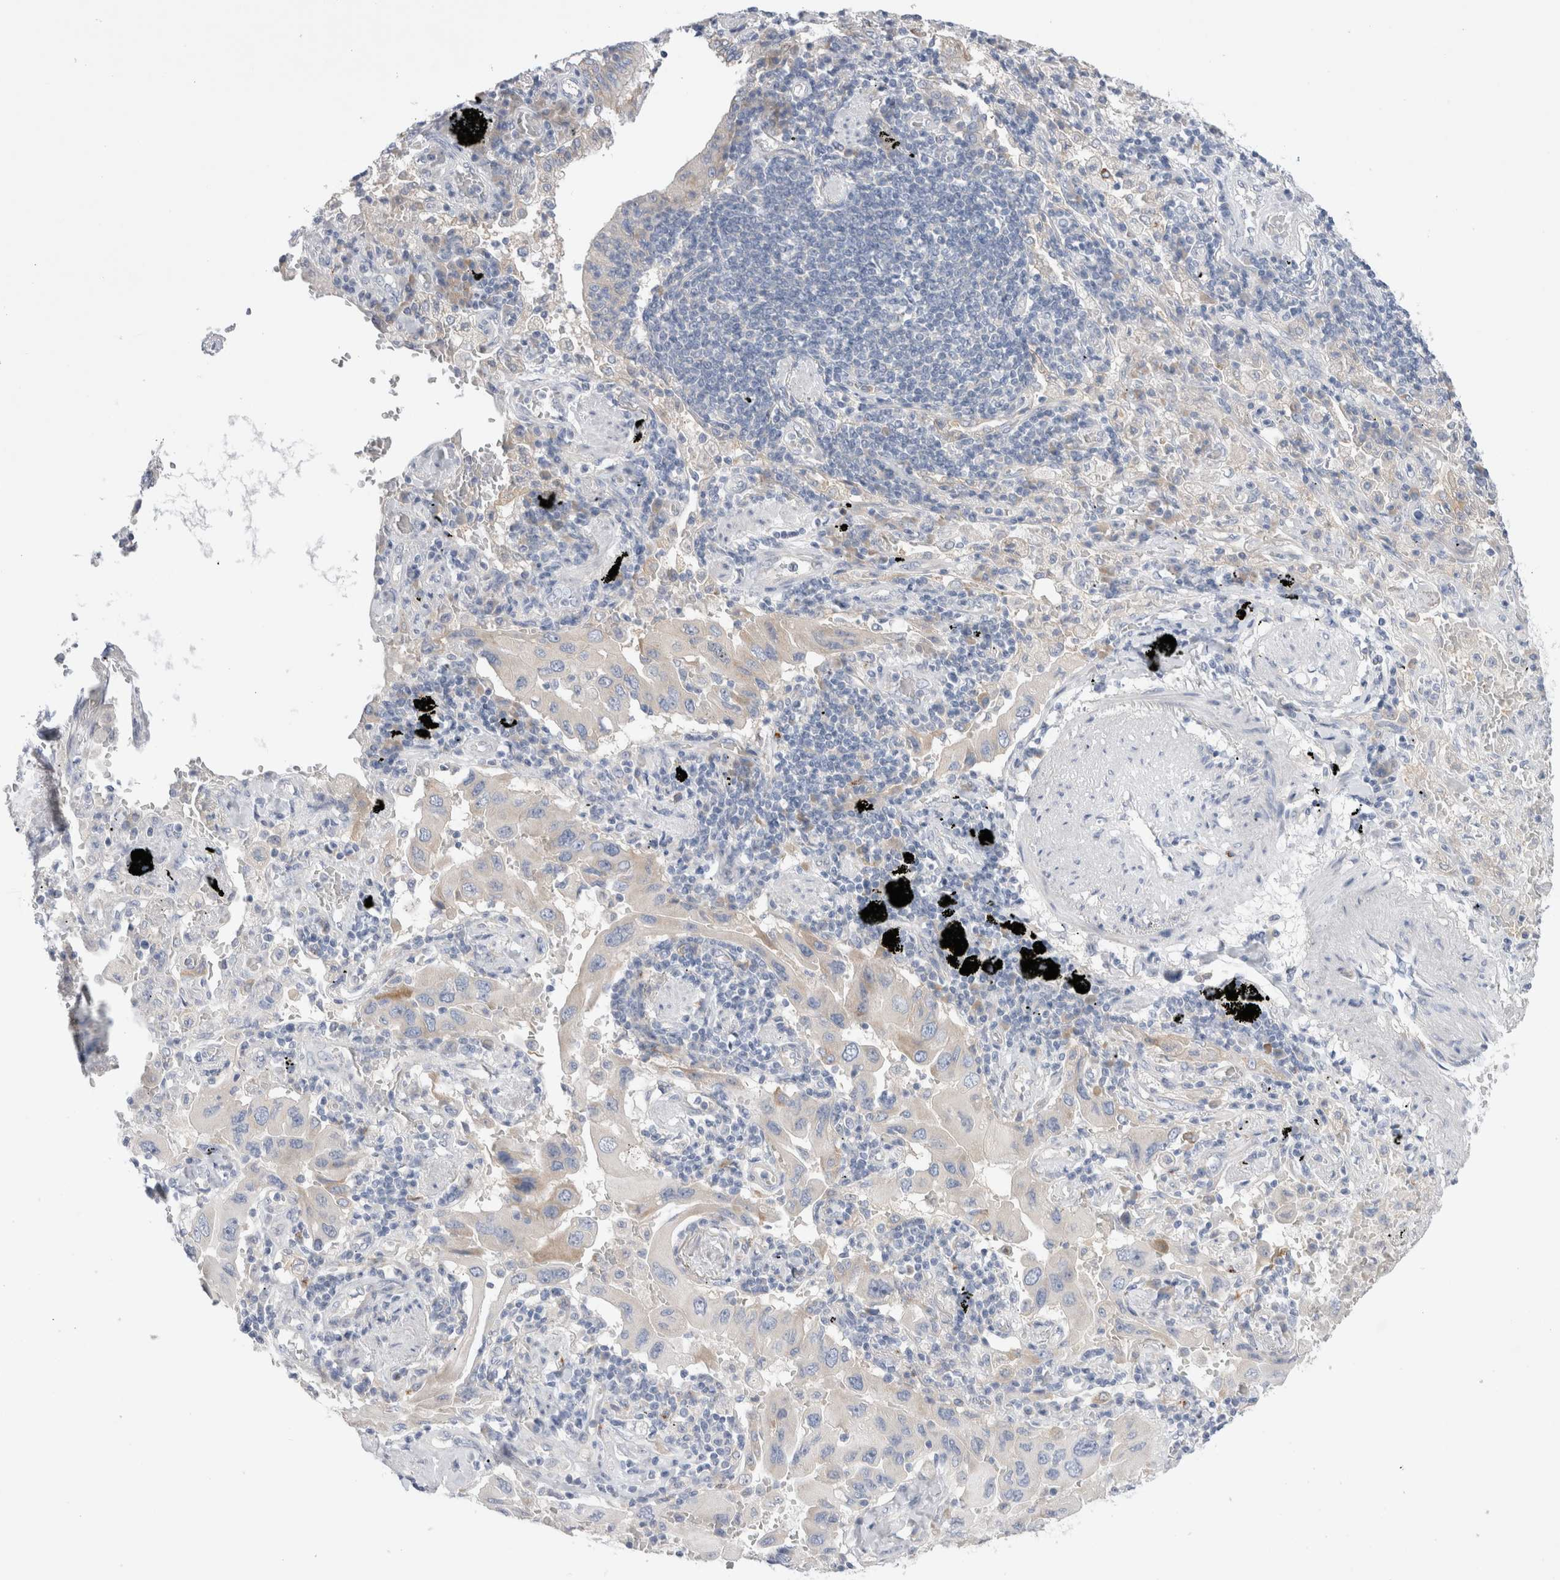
{"staining": {"intensity": "weak", "quantity": "<25%", "location": "cytoplasmic/membranous"}, "tissue": "lung cancer", "cell_type": "Tumor cells", "image_type": "cancer", "snomed": [{"axis": "morphology", "description": "Adenocarcinoma, NOS"}, {"axis": "topography", "description": "Lung"}], "caption": "There is no significant expression in tumor cells of lung cancer (adenocarcinoma).", "gene": "RBM12B", "patient": {"sex": "female", "age": 65}}